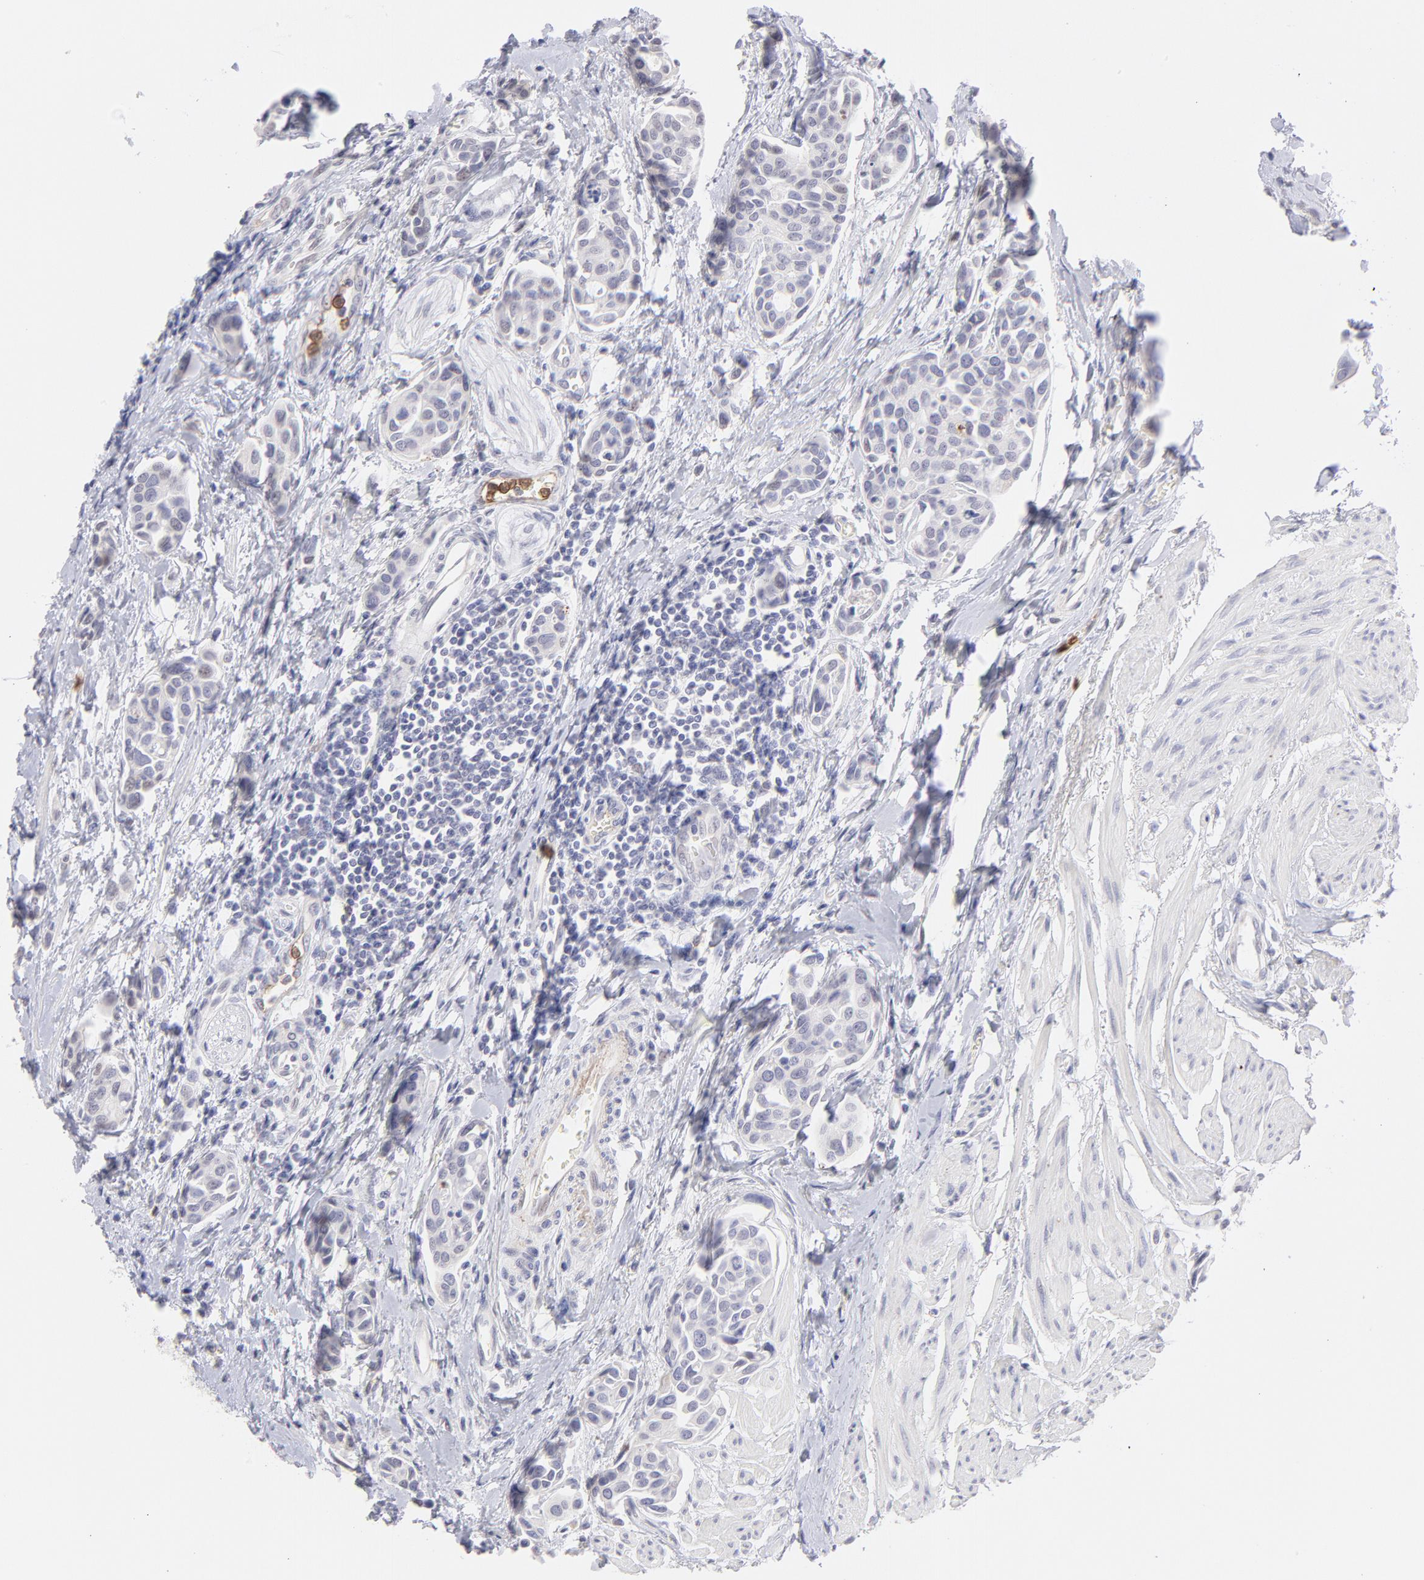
{"staining": {"intensity": "negative", "quantity": "none", "location": "none"}, "tissue": "urothelial cancer", "cell_type": "Tumor cells", "image_type": "cancer", "snomed": [{"axis": "morphology", "description": "Urothelial carcinoma, High grade"}, {"axis": "topography", "description": "Urinary bladder"}], "caption": "Tumor cells are negative for protein expression in human urothelial cancer.", "gene": "LTB4R", "patient": {"sex": "male", "age": 78}}